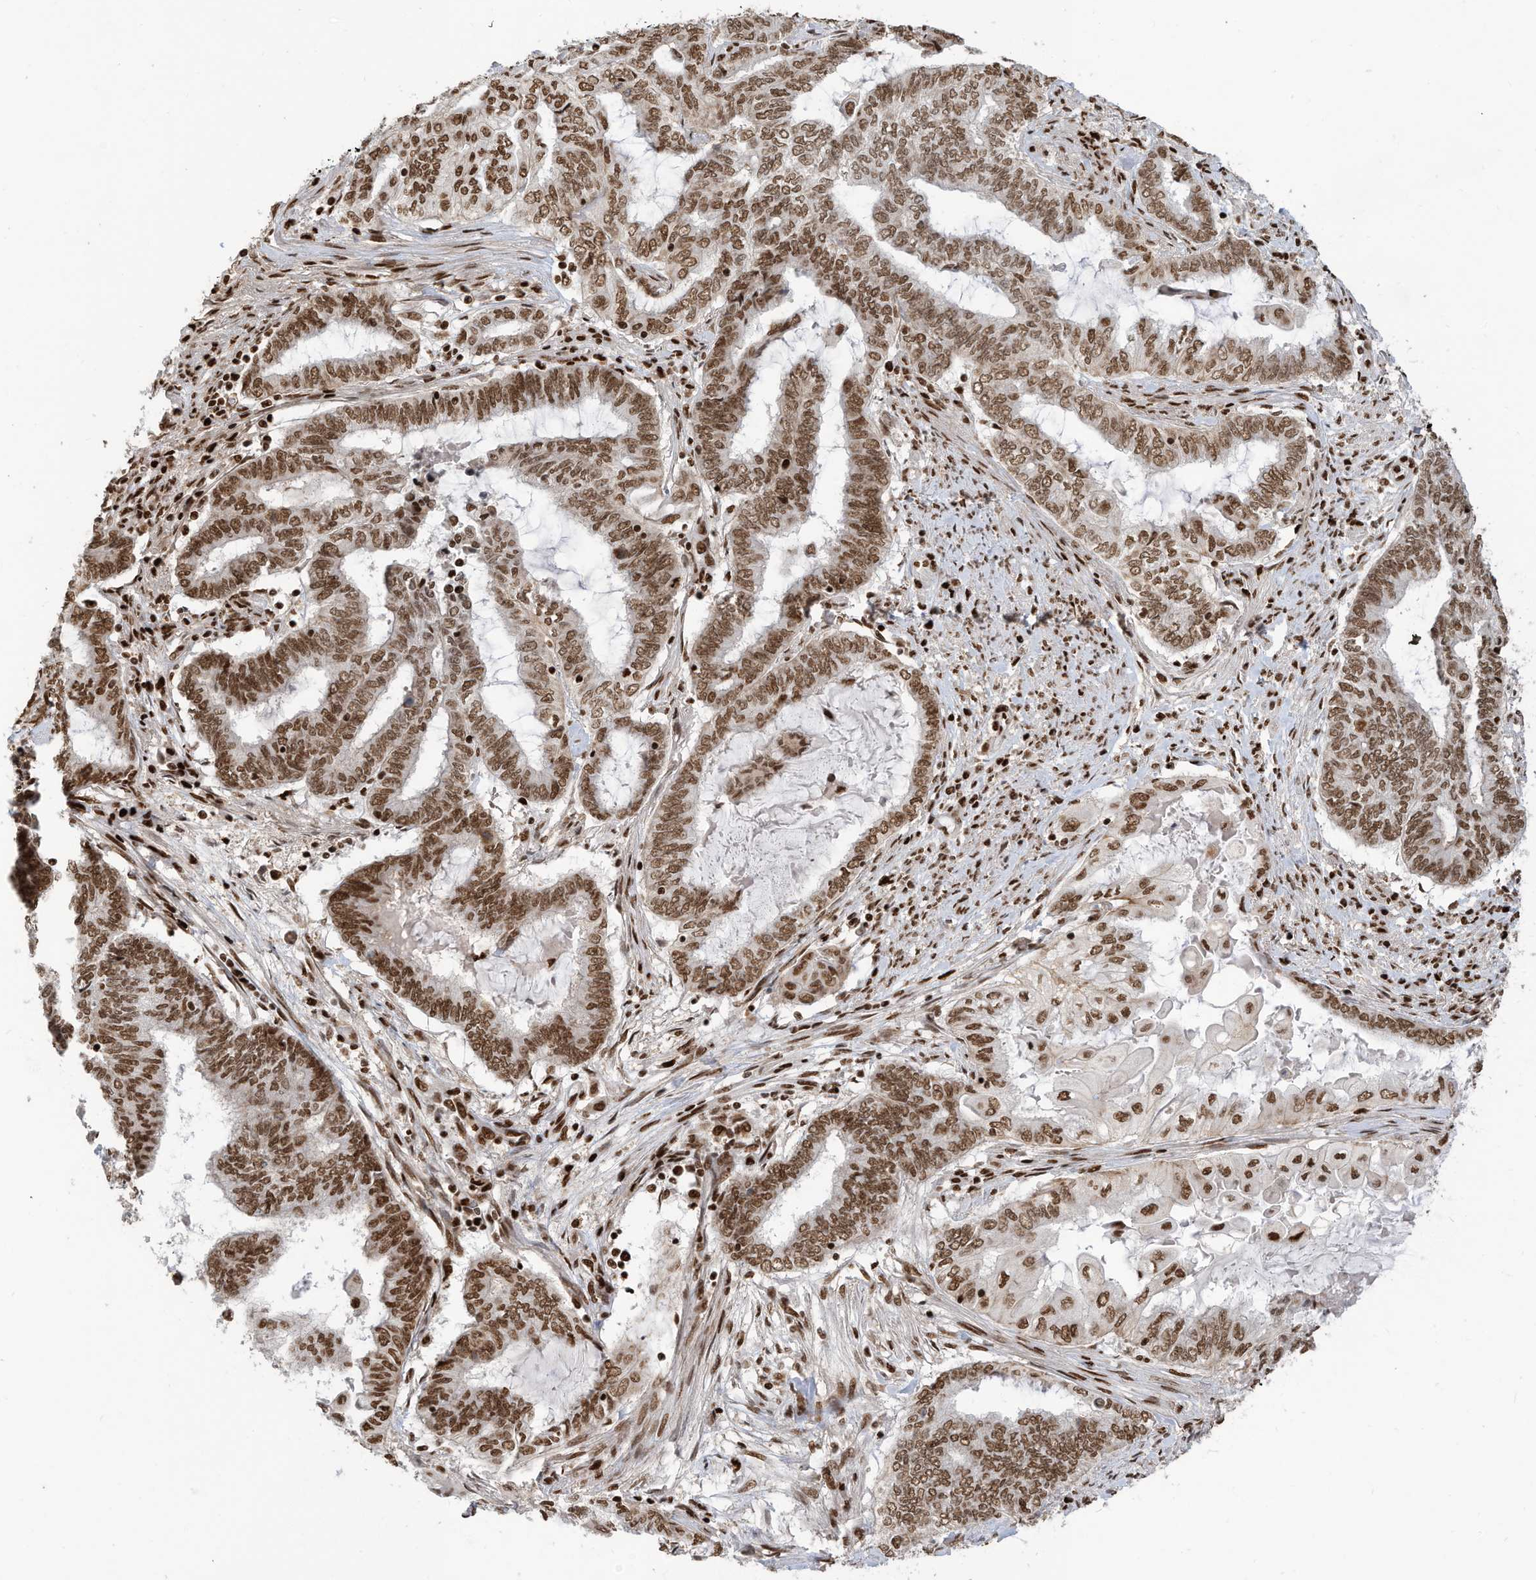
{"staining": {"intensity": "moderate", "quantity": ">75%", "location": "nuclear"}, "tissue": "endometrial cancer", "cell_type": "Tumor cells", "image_type": "cancer", "snomed": [{"axis": "morphology", "description": "Adenocarcinoma, NOS"}, {"axis": "topography", "description": "Uterus"}, {"axis": "topography", "description": "Endometrium"}], "caption": "This photomicrograph shows immunohistochemistry (IHC) staining of endometrial cancer, with medium moderate nuclear positivity in about >75% of tumor cells.", "gene": "SAMD15", "patient": {"sex": "female", "age": 70}}